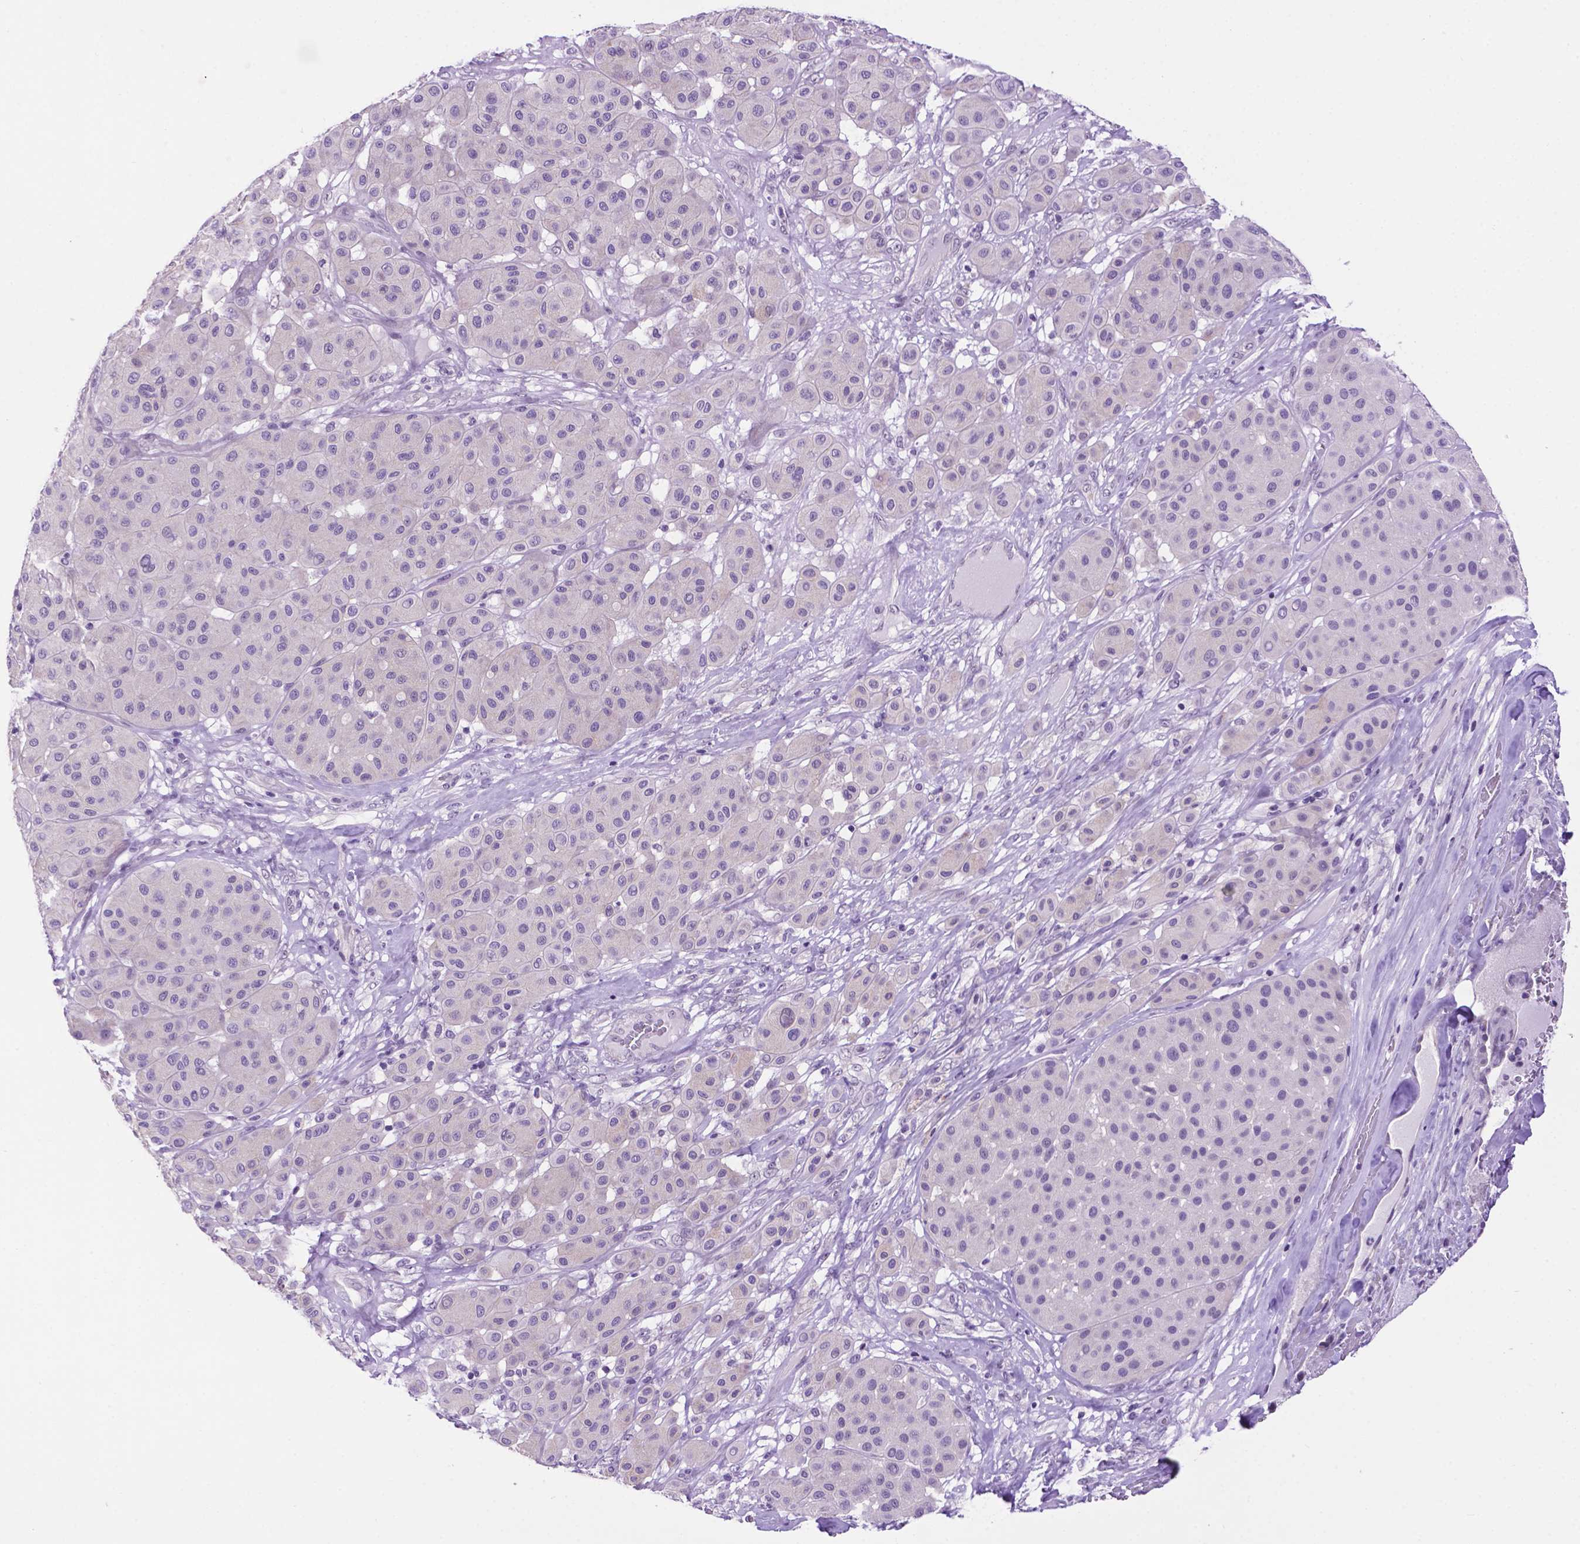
{"staining": {"intensity": "negative", "quantity": "none", "location": "none"}, "tissue": "melanoma", "cell_type": "Tumor cells", "image_type": "cancer", "snomed": [{"axis": "morphology", "description": "Malignant melanoma, Metastatic site"}, {"axis": "topography", "description": "Smooth muscle"}], "caption": "Tumor cells show no significant positivity in melanoma.", "gene": "TACSTD2", "patient": {"sex": "male", "age": 41}}